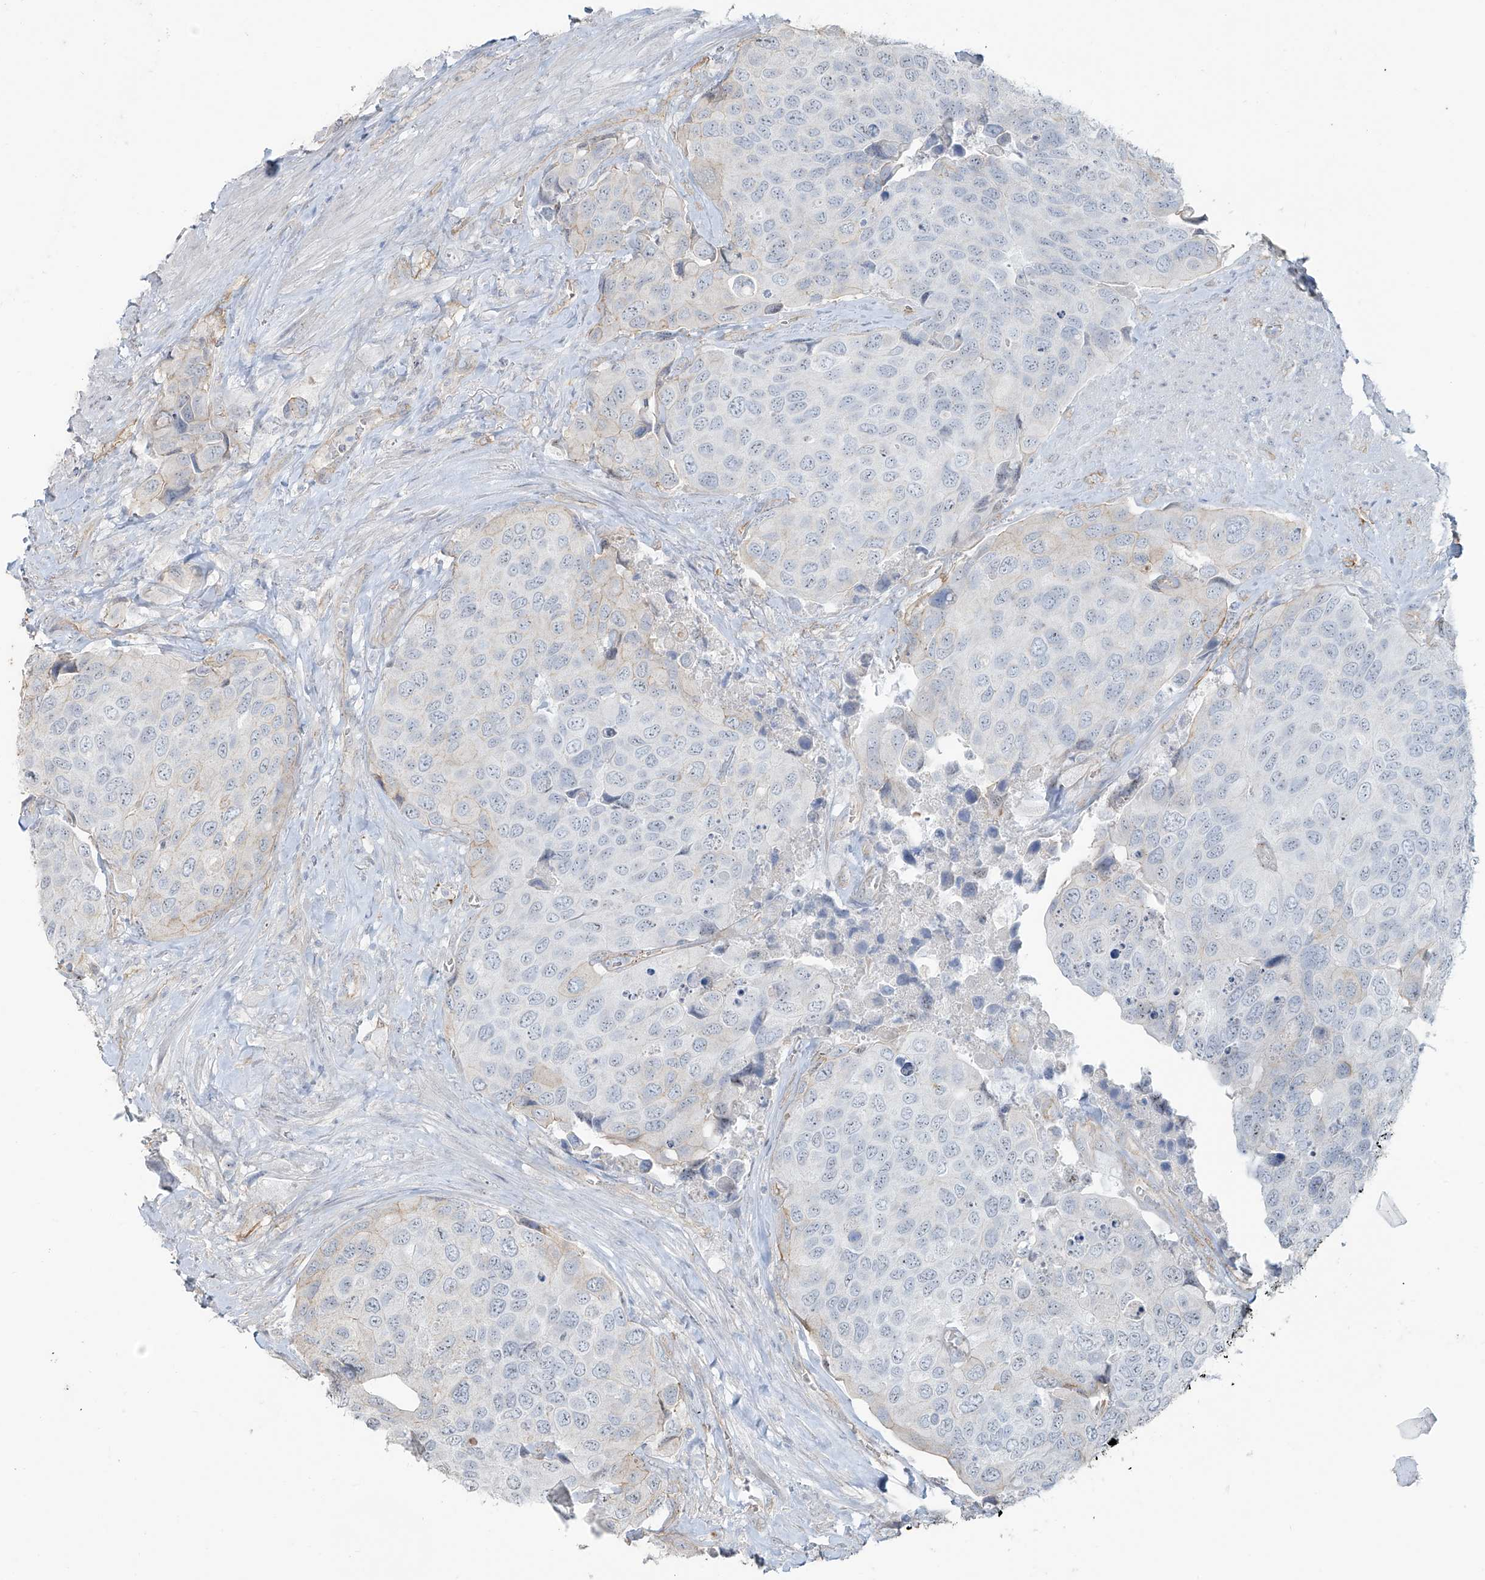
{"staining": {"intensity": "negative", "quantity": "none", "location": "none"}, "tissue": "urothelial cancer", "cell_type": "Tumor cells", "image_type": "cancer", "snomed": [{"axis": "morphology", "description": "Urothelial carcinoma, High grade"}, {"axis": "topography", "description": "Urinary bladder"}], "caption": "Human high-grade urothelial carcinoma stained for a protein using IHC reveals no positivity in tumor cells.", "gene": "TUBE1", "patient": {"sex": "male", "age": 74}}